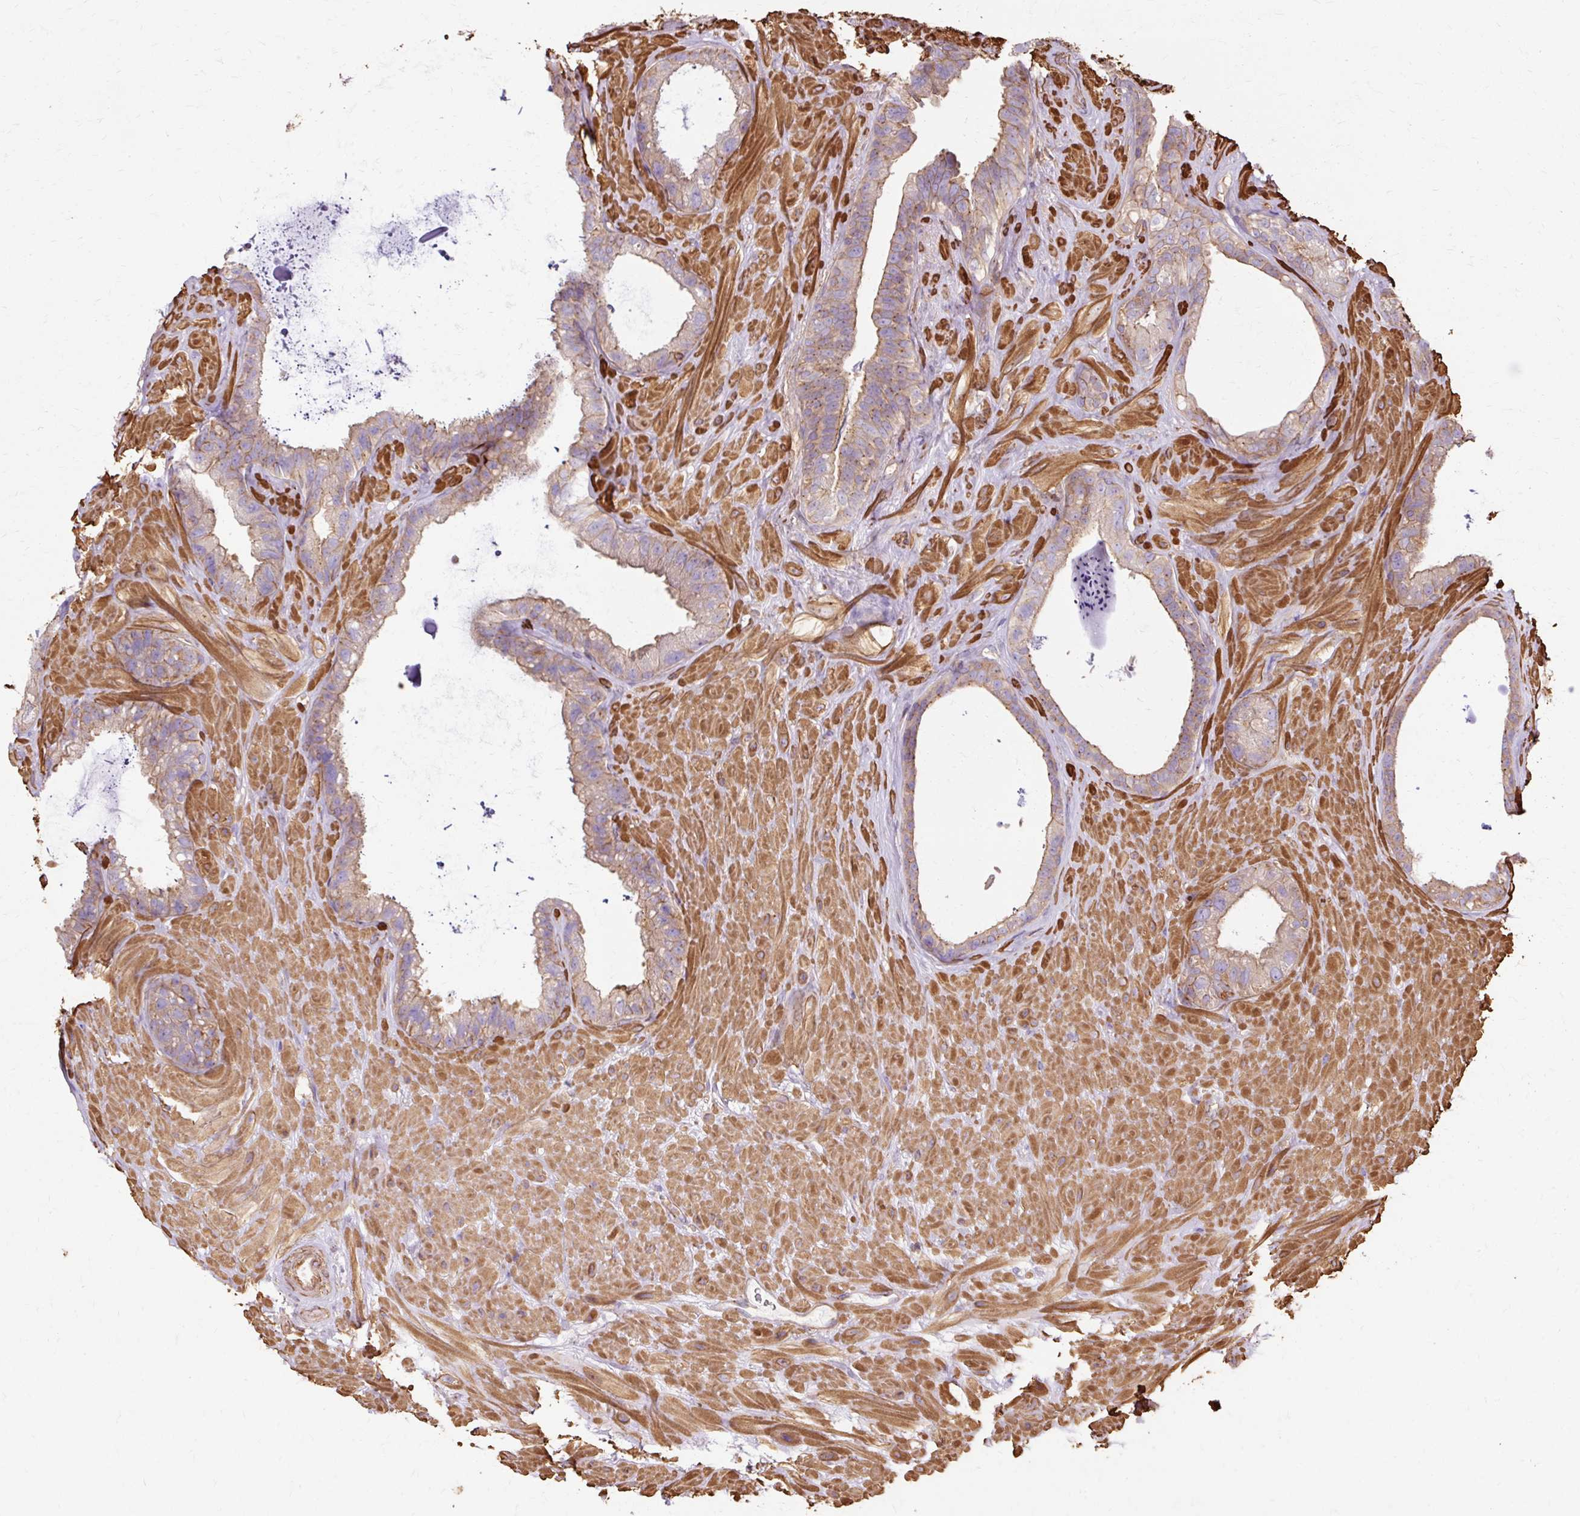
{"staining": {"intensity": "moderate", "quantity": "<25%", "location": "cytoplasmic/membranous"}, "tissue": "seminal vesicle", "cell_type": "Glandular cells", "image_type": "normal", "snomed": [{"axis": "morphology", "description": "Normal tissue, NOS"}, {"axis": "topography", "description": "Seminal veicle"}, {"axis": "topography", "description": "Peripheral nerve tissue"}], "caption": "DAB (3,3'-diaminobenzidine) immunohistochemical staining of benign seminal vesicle exhibits moderate cytoplasmic/membranous protein positivity in about <25% of glandular cells.", "gene": "TBC1D2B", "patient": {"sex": "male", "age": 76}}